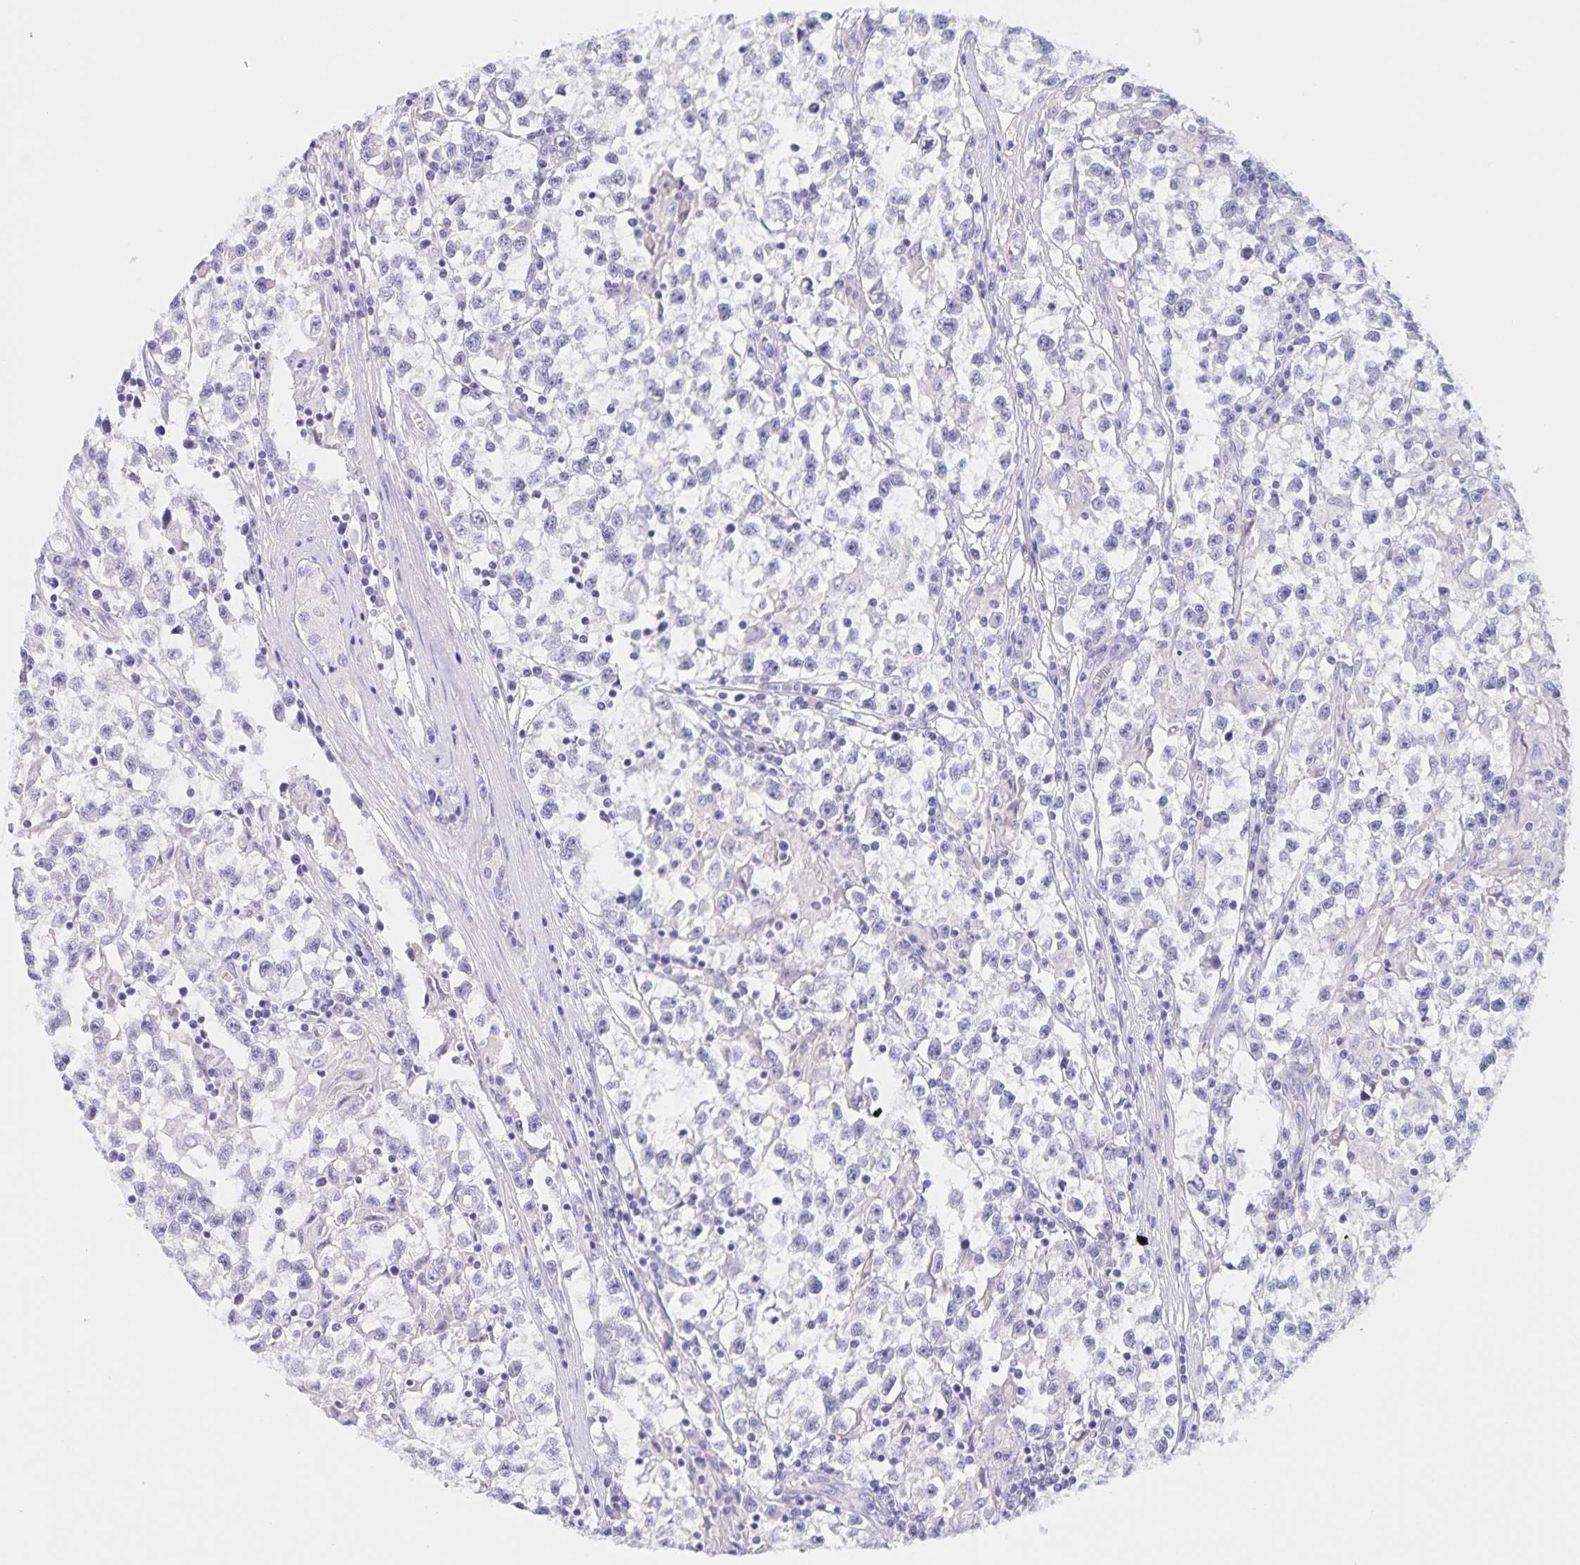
{"staining": {"intensity": "negative", "quantity": "none", "location": "none"}, "tissue": "testis cancer", "cell_type": "Tumor cells", "image_type": "cancer", "snomed": [{"axis": "morphology", "description": "Seminoma, NOS"}, {"axis": "topography", "description": "Testis"}], "caption": "Tumor cells are negative for protein expression in human testis cancer (seminoma).", "gene": "DMGDH", "patient": {"sex": "male", "age": 31}}